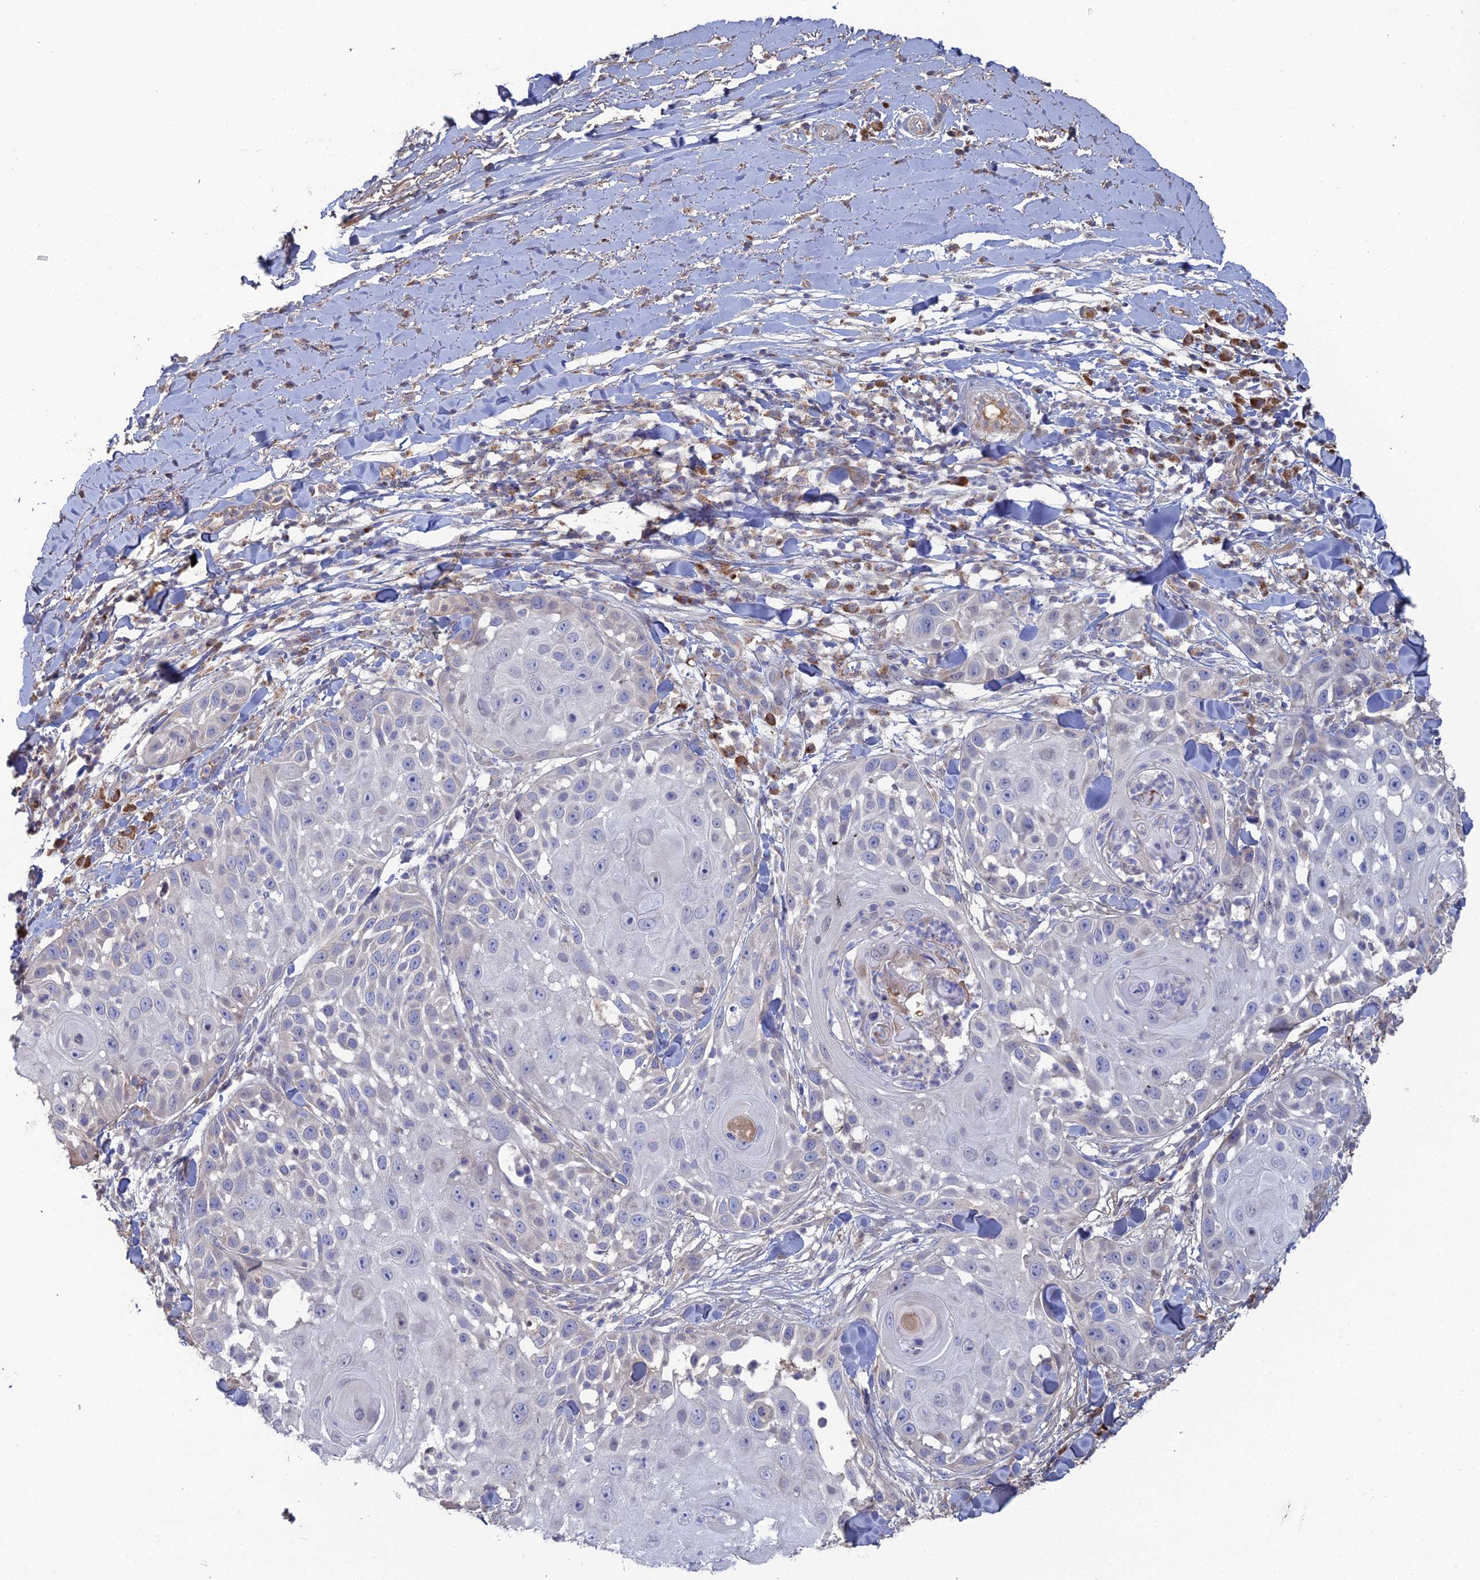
{"staining": {"intensity": "negative", "quantity": "none", "location": "none"}, "tissue": "skin cancer", "cell_type": "Tumor cells", "image_type": "cancer", "snomed": [{"axis": "morphology", "description": "Squamous cell carcinoma, NOS"}, {"axis": "topography", "description": "Skin"}], "caption": "Tumor cells show no significant positivity in skin cancer (squamous cell carcinoma).", "gene": "ARL16", "patient": {"sex": "female", "age": 44}}